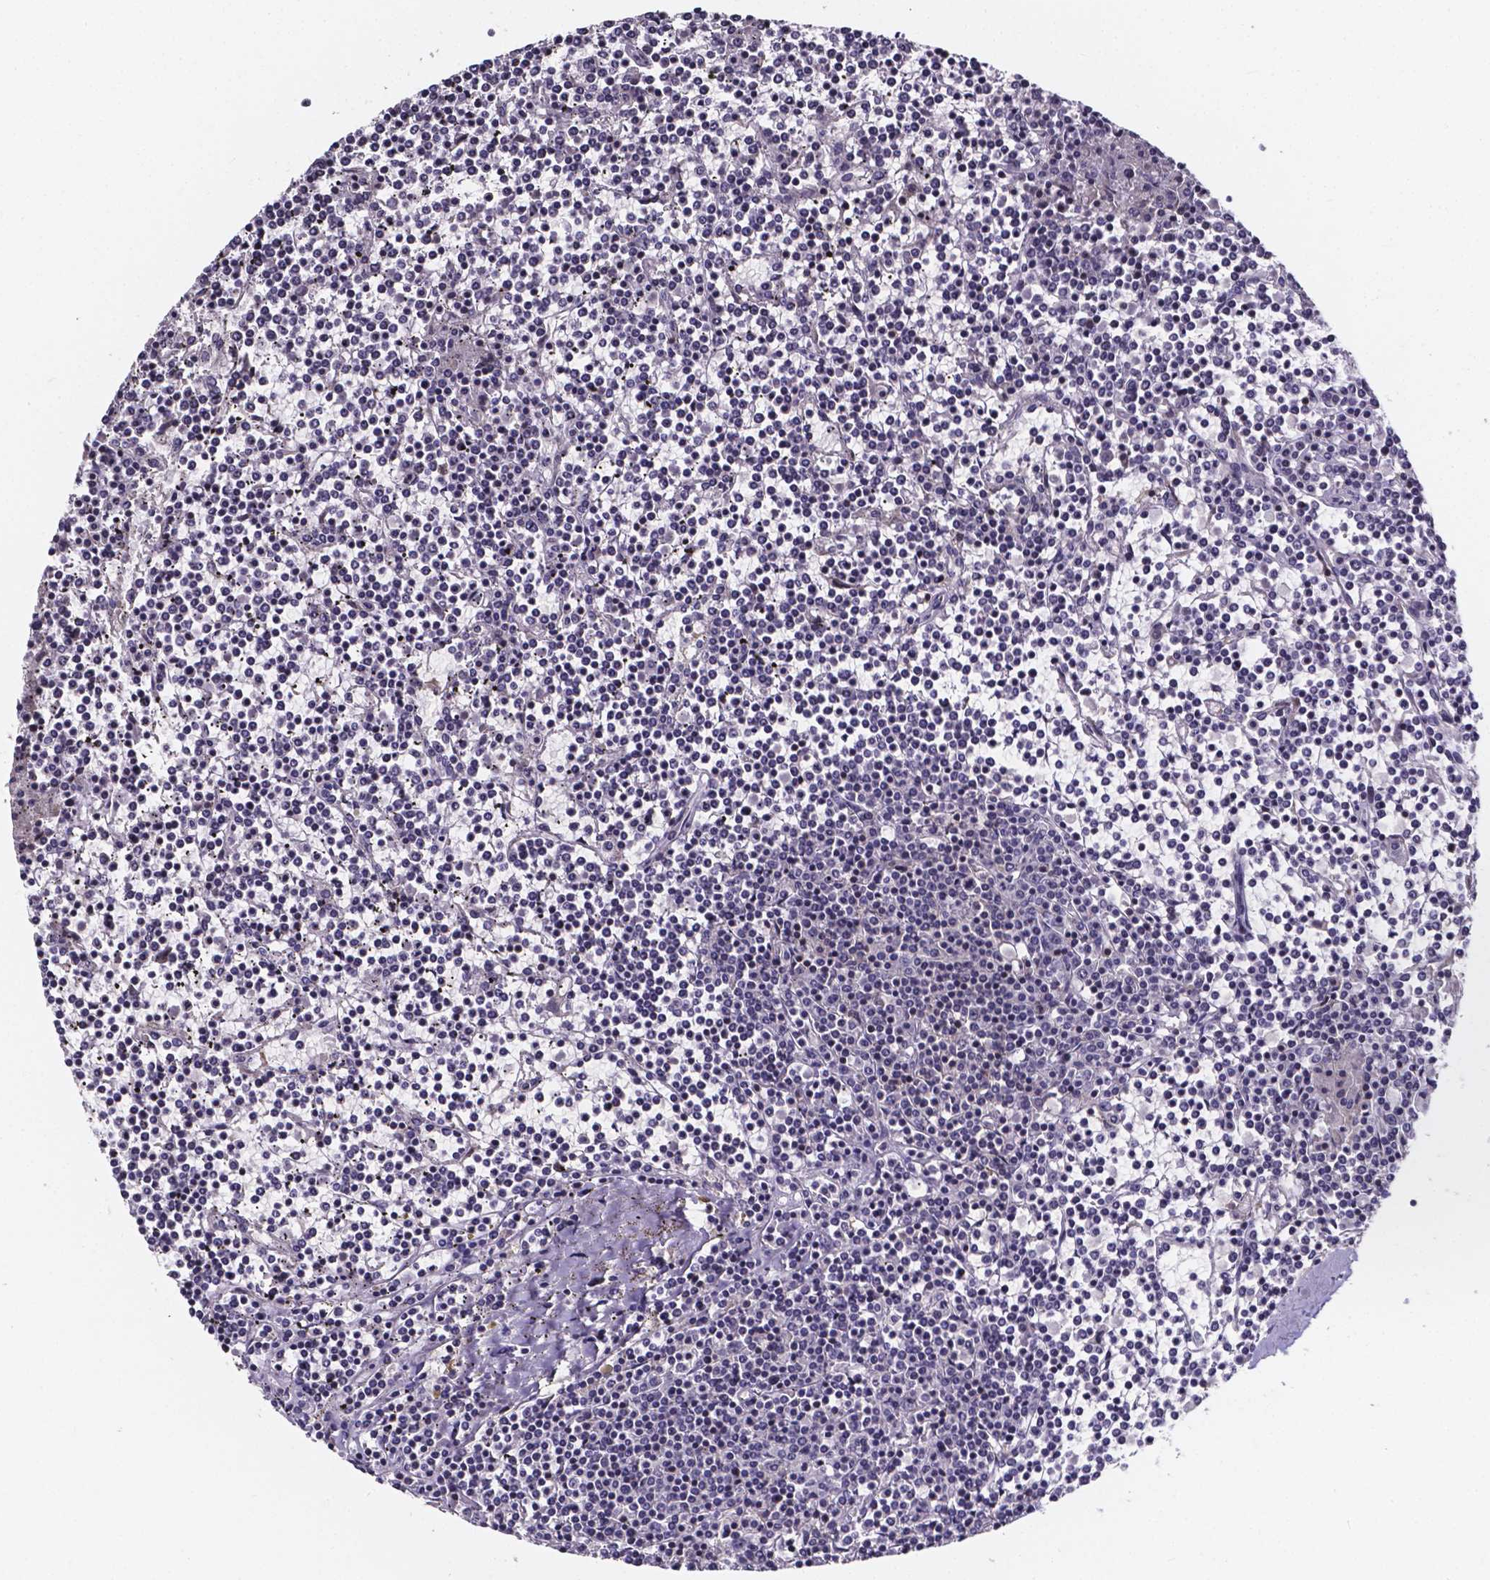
{"staining": {"intensity": "negative", "quantity": "none", "location": "none"}, "tissue": "lymphoma", "cell_type": "Tumor cells", "image_type": "cancer", "snomed": [{"axis": "morphology", "description": "Malignant lymphoma, non-Hodgkin's type, Low grade"}, {"axis": "topography", "description": "Spleen"}], "caption": "Immunohistochemistry (IHC) of human low-grade malignant lymphoma, non-Hodgkin's type shows no expression in tumor cells.", "gene": "THEMIS", "patient": {"sex": "female", "age": 19}}